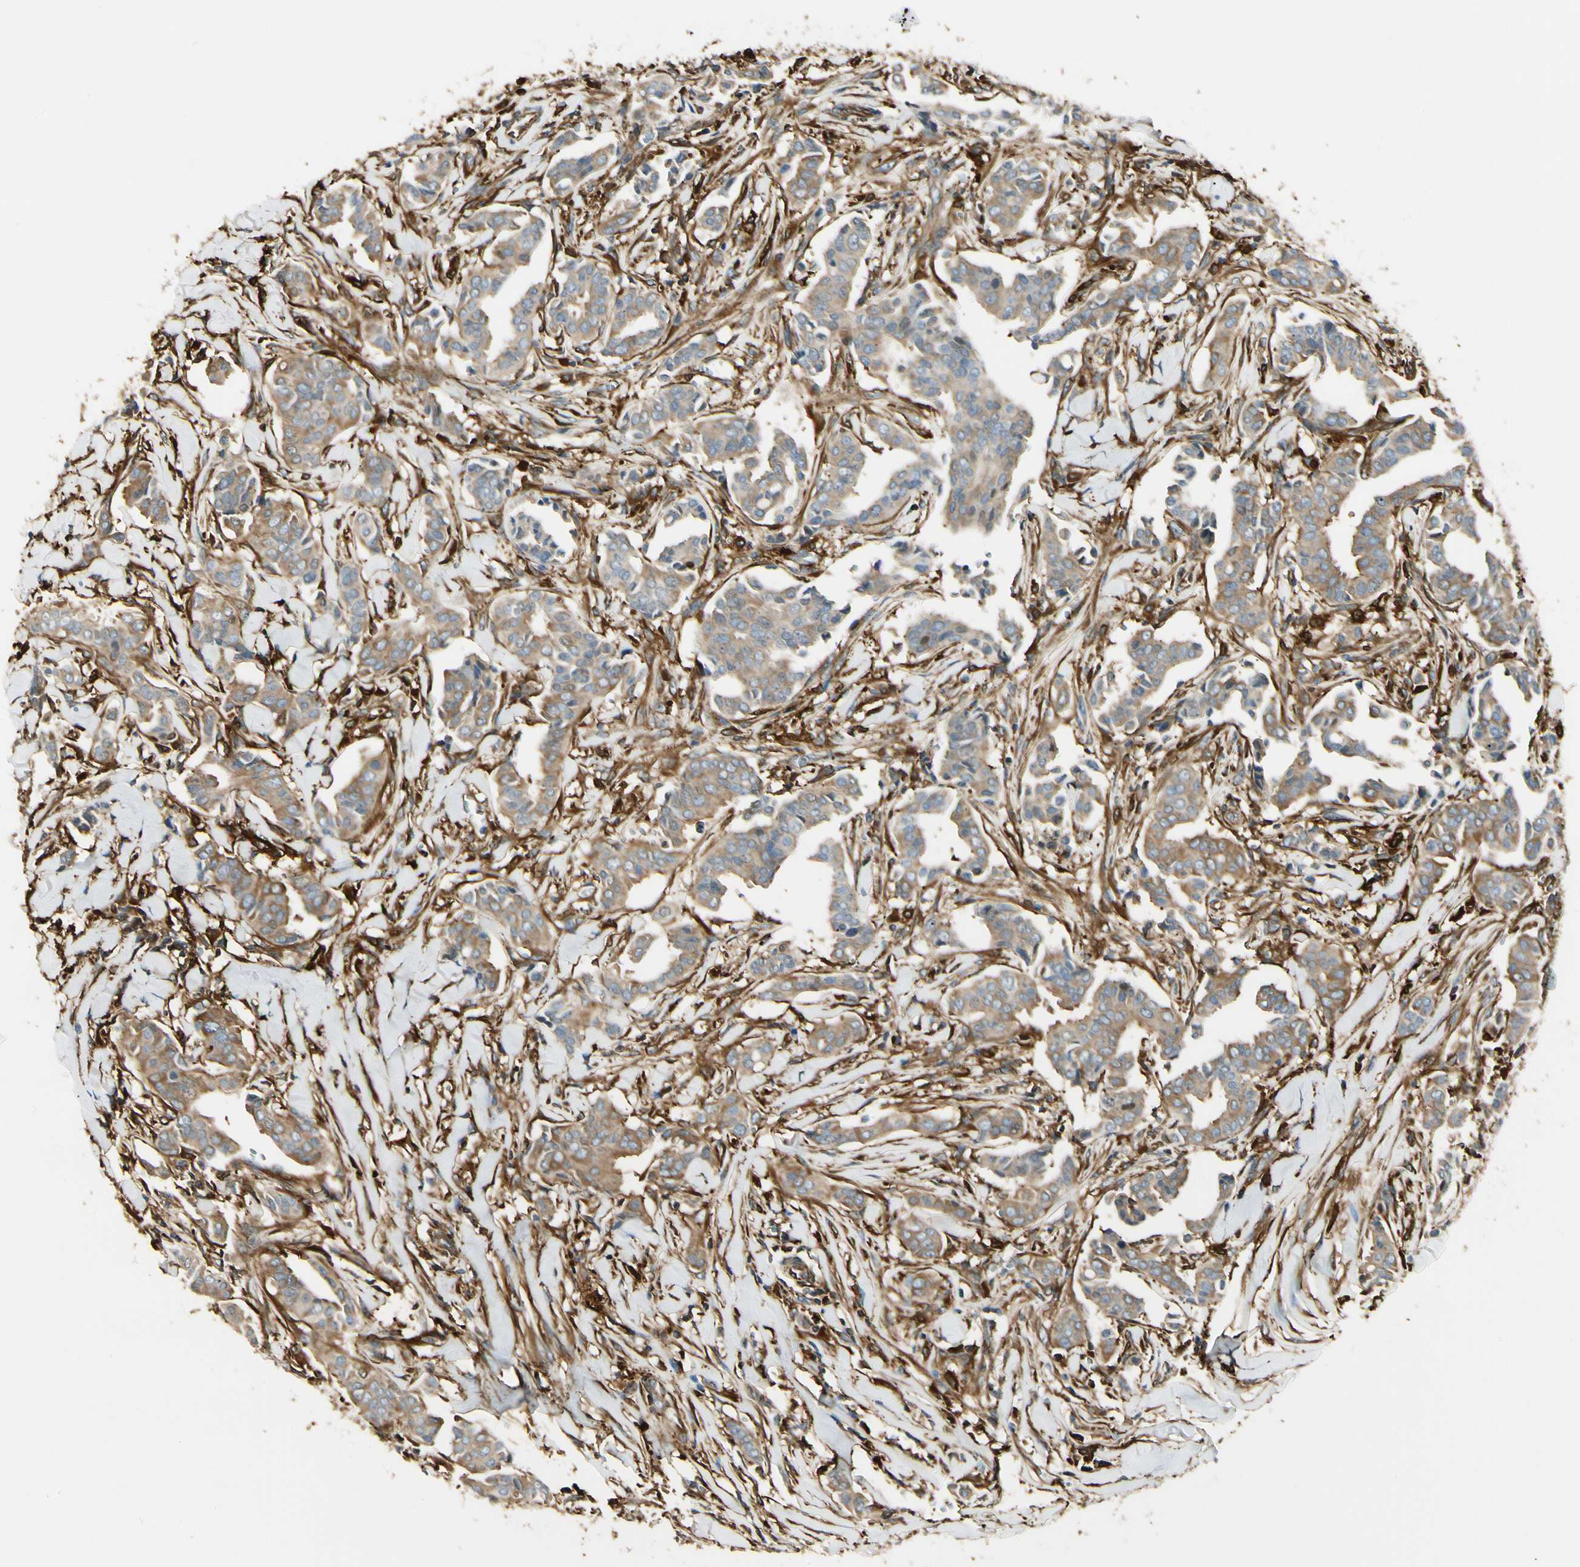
{"staining": {"intensity": "moderate", "quantity": ">75%", "location": "cytoplasmic/membranous"}, "tissue": "head and neck cancer", "cell_type": "Tumor cells", "image_type": "cancer", "snomed": [{"axis": "morphology", "description": "Adenocarcinoma, NOS"}, {"axis": "topography", "description": "Salivary gland"}, {"axis": "topography", "description": "Head-Neck"}], "caption": "An immunohistochemistry (IHC) micrograph of tumor tissue is shown. Protein staining in brown shows moderate cytoplasmic/membranous positivity in head and neck cancer (adenocarcinoma) within tumor cells.", "gene": "FTH1", "patient": {"sex": "female", "age": 59}}